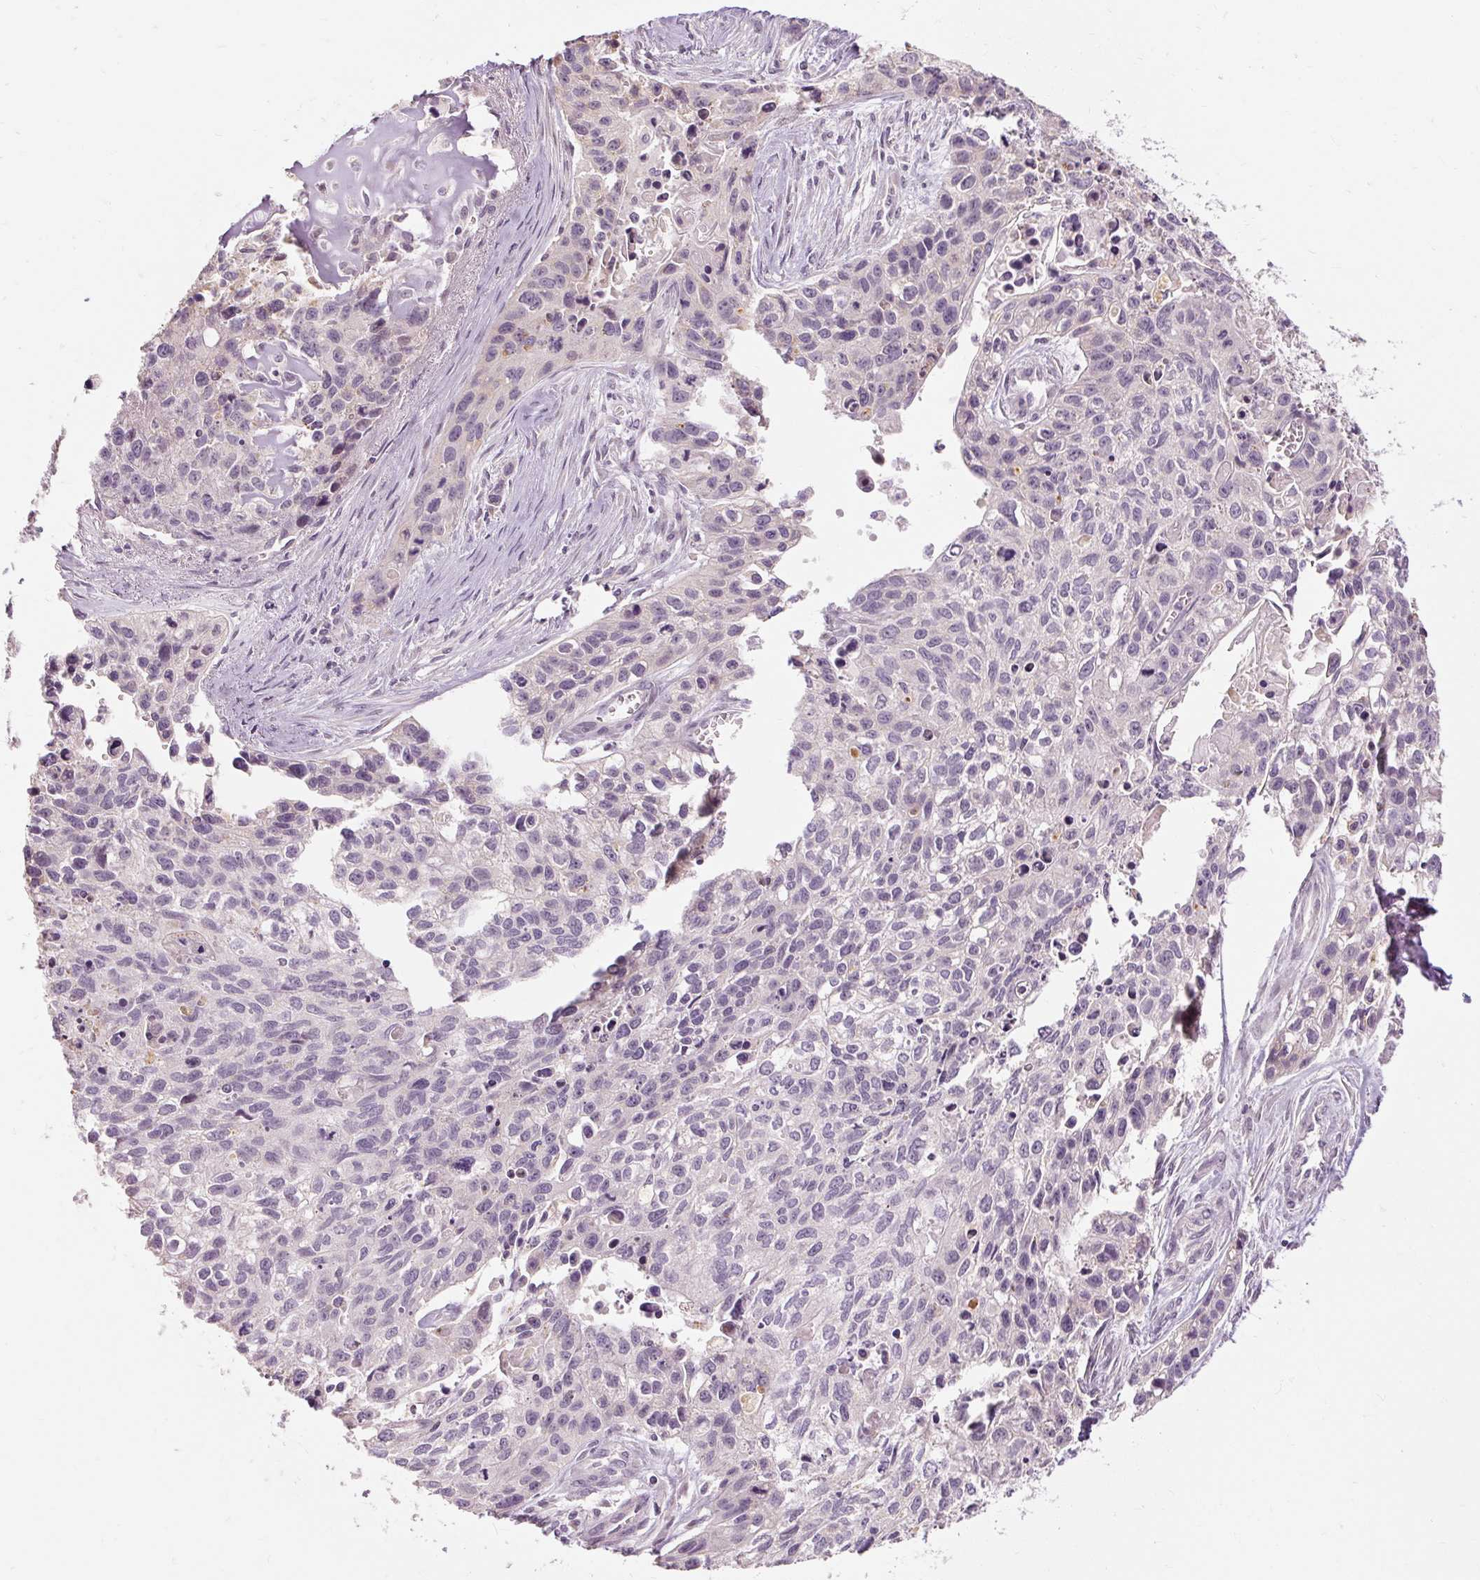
{"staining": {"intensity": "negative", "quantity": "none", "location": "none"}, "tissue": "lung cancer", "cell_type": "Tumor cells", "image_type": "cancer", "snomed": [{"axis": "morphology", "description": "Squamous cell carcinoma, NOS"}, {"axis": "topography", "description": "Lung"}], "caption": "Immunohistochemistry micrograph of neoplastic tissue: lung squamous cell carcinoma stained with DAB shows no significant protein staining in tumor cells.", "gene": "CAPN3", "patient": {"sex": "male", "age": 74}}